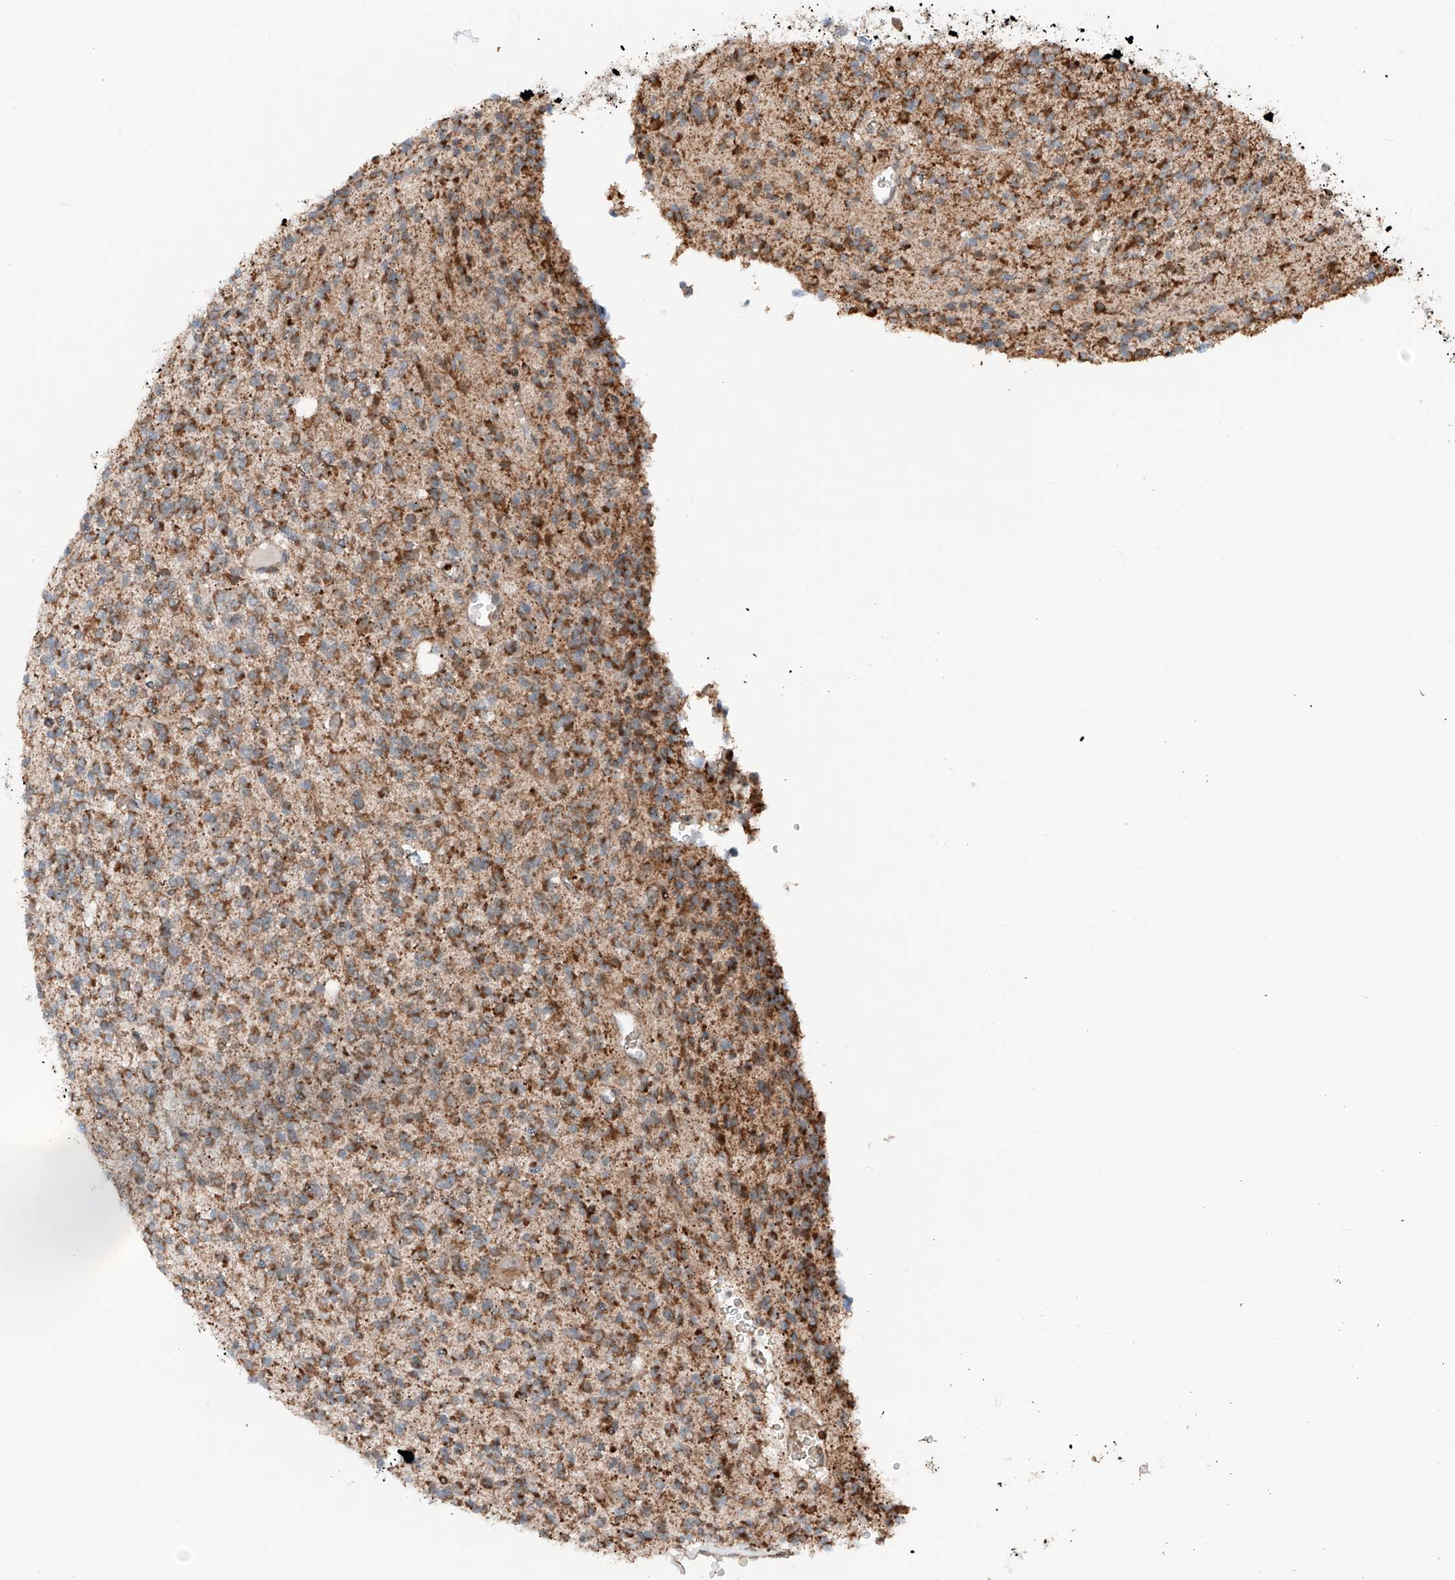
{"staining": {"intensity": "moderate", "quantity": ">75%", "location": "cytoplasmic/membranous"}, "tissue": "glioma", "cell_type": "Tumor cells", "image_type": "cancer", "snomed": [{"axis": "morphology", "description": "Glioma, malignant, High grade"}, {"axis": "topography", "description": "Brain"}], "caption": "Immunohistochemical staining of human malignant glioma (high-grade) demonstrates medium levels of moderate cytoplasmic/membranous protein expression in approximately >75% of tumor cells. (brown staining indicates protein expression, while blue staining denotes nuclei).", "gene": "ZSCAN29", "patient": {"sex": "male", "age": 34}}